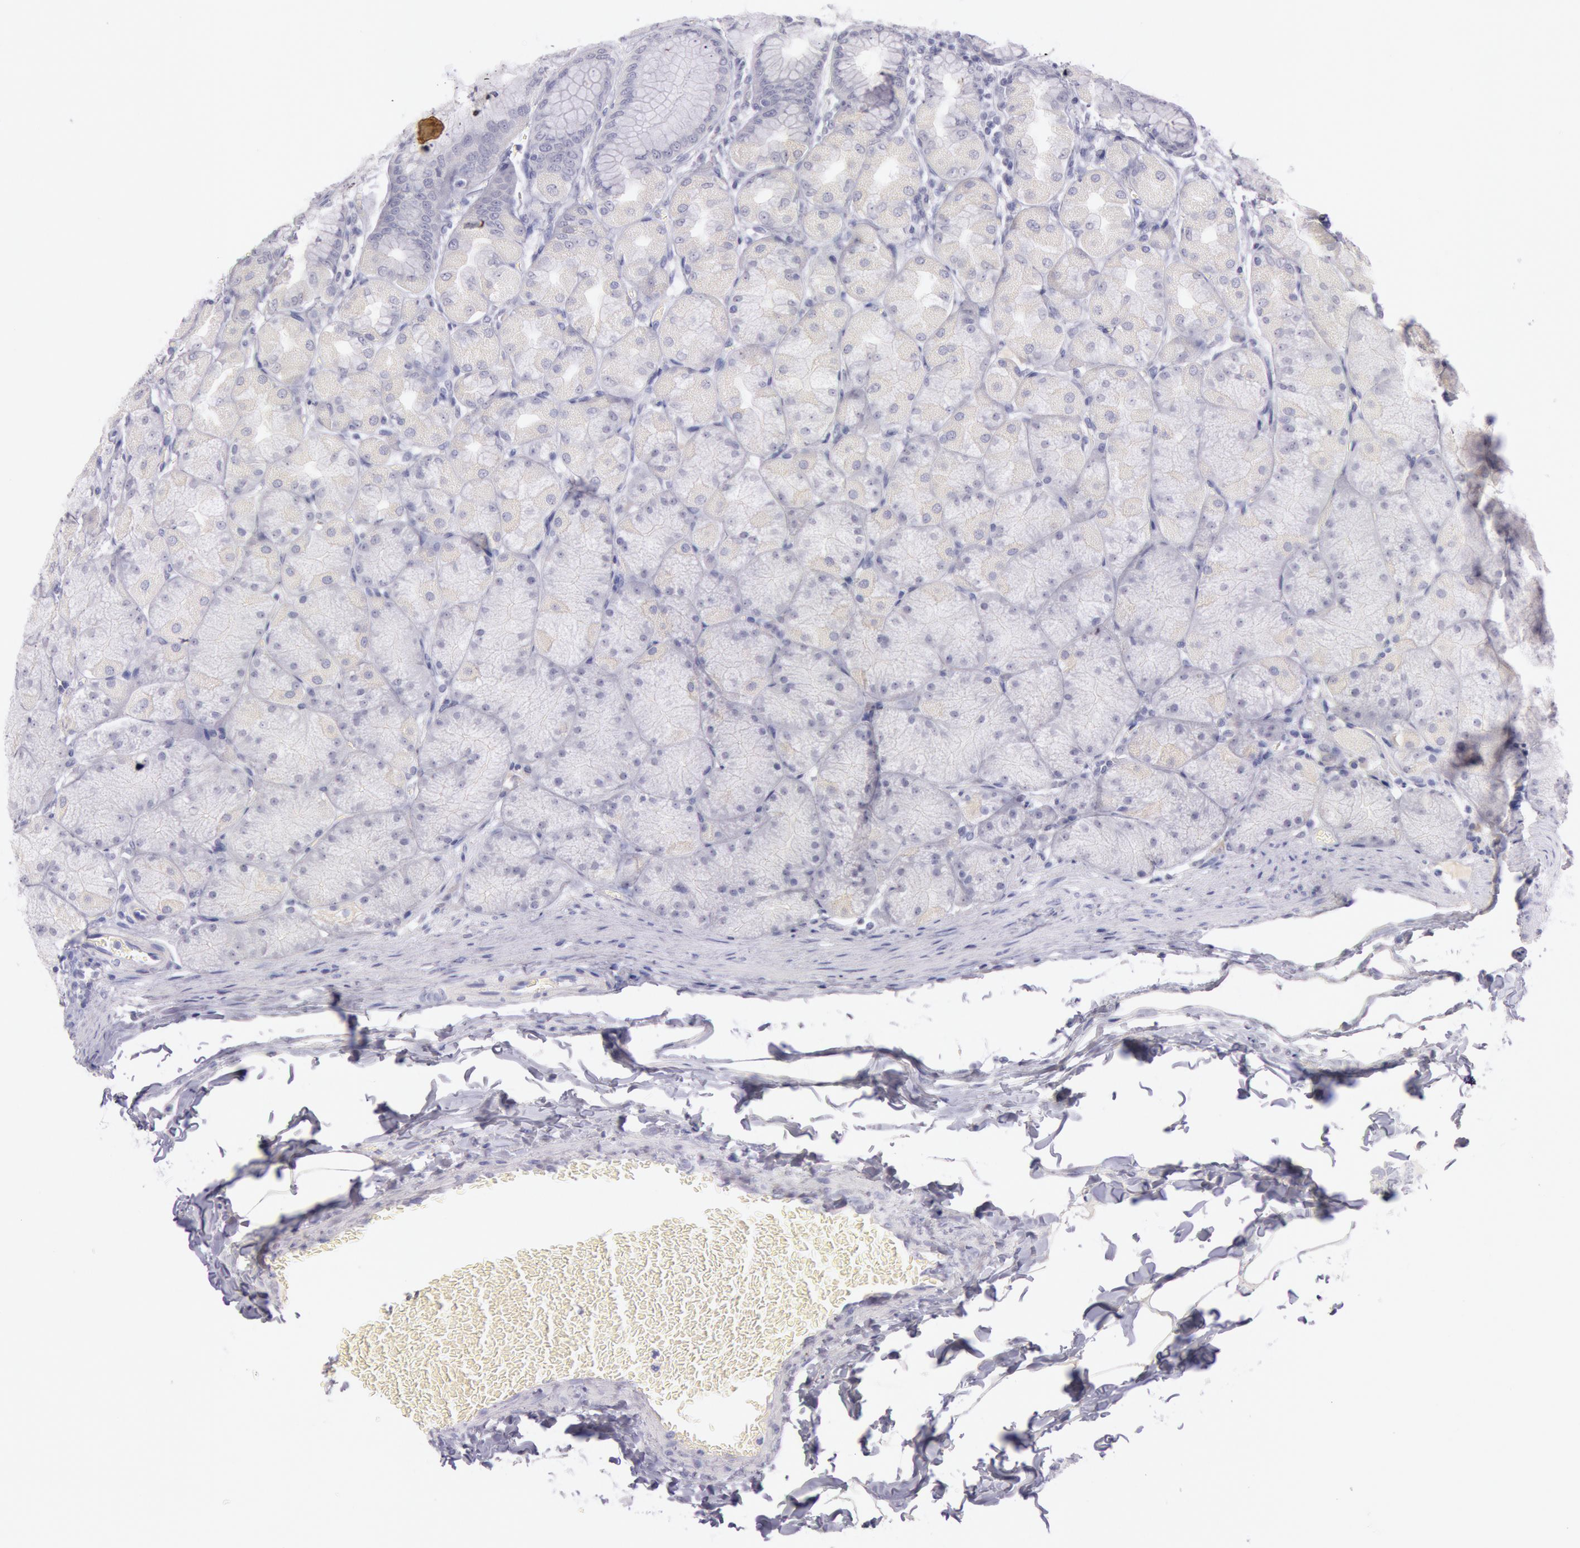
{"staining": {"intensity": "weak", "quantity": "<25%", "location": "cytoplasmic/membranous"}, "tissue": "stomach", "cell_type": "Glandular cells", "image_type": "normal", "snomed": [{"axis": "morphology", "description": "Normal tissue, NOS"}, {"axis": "topography", "description": "Stomach, upper"}], "caption": "IHC photomicrograph of unremarkable human stomach stained for a protein (brown), which demonstrates no positivity in glandular cells.", "gene": "EGFR", "patient": {"sex": "female", "age": 56}}